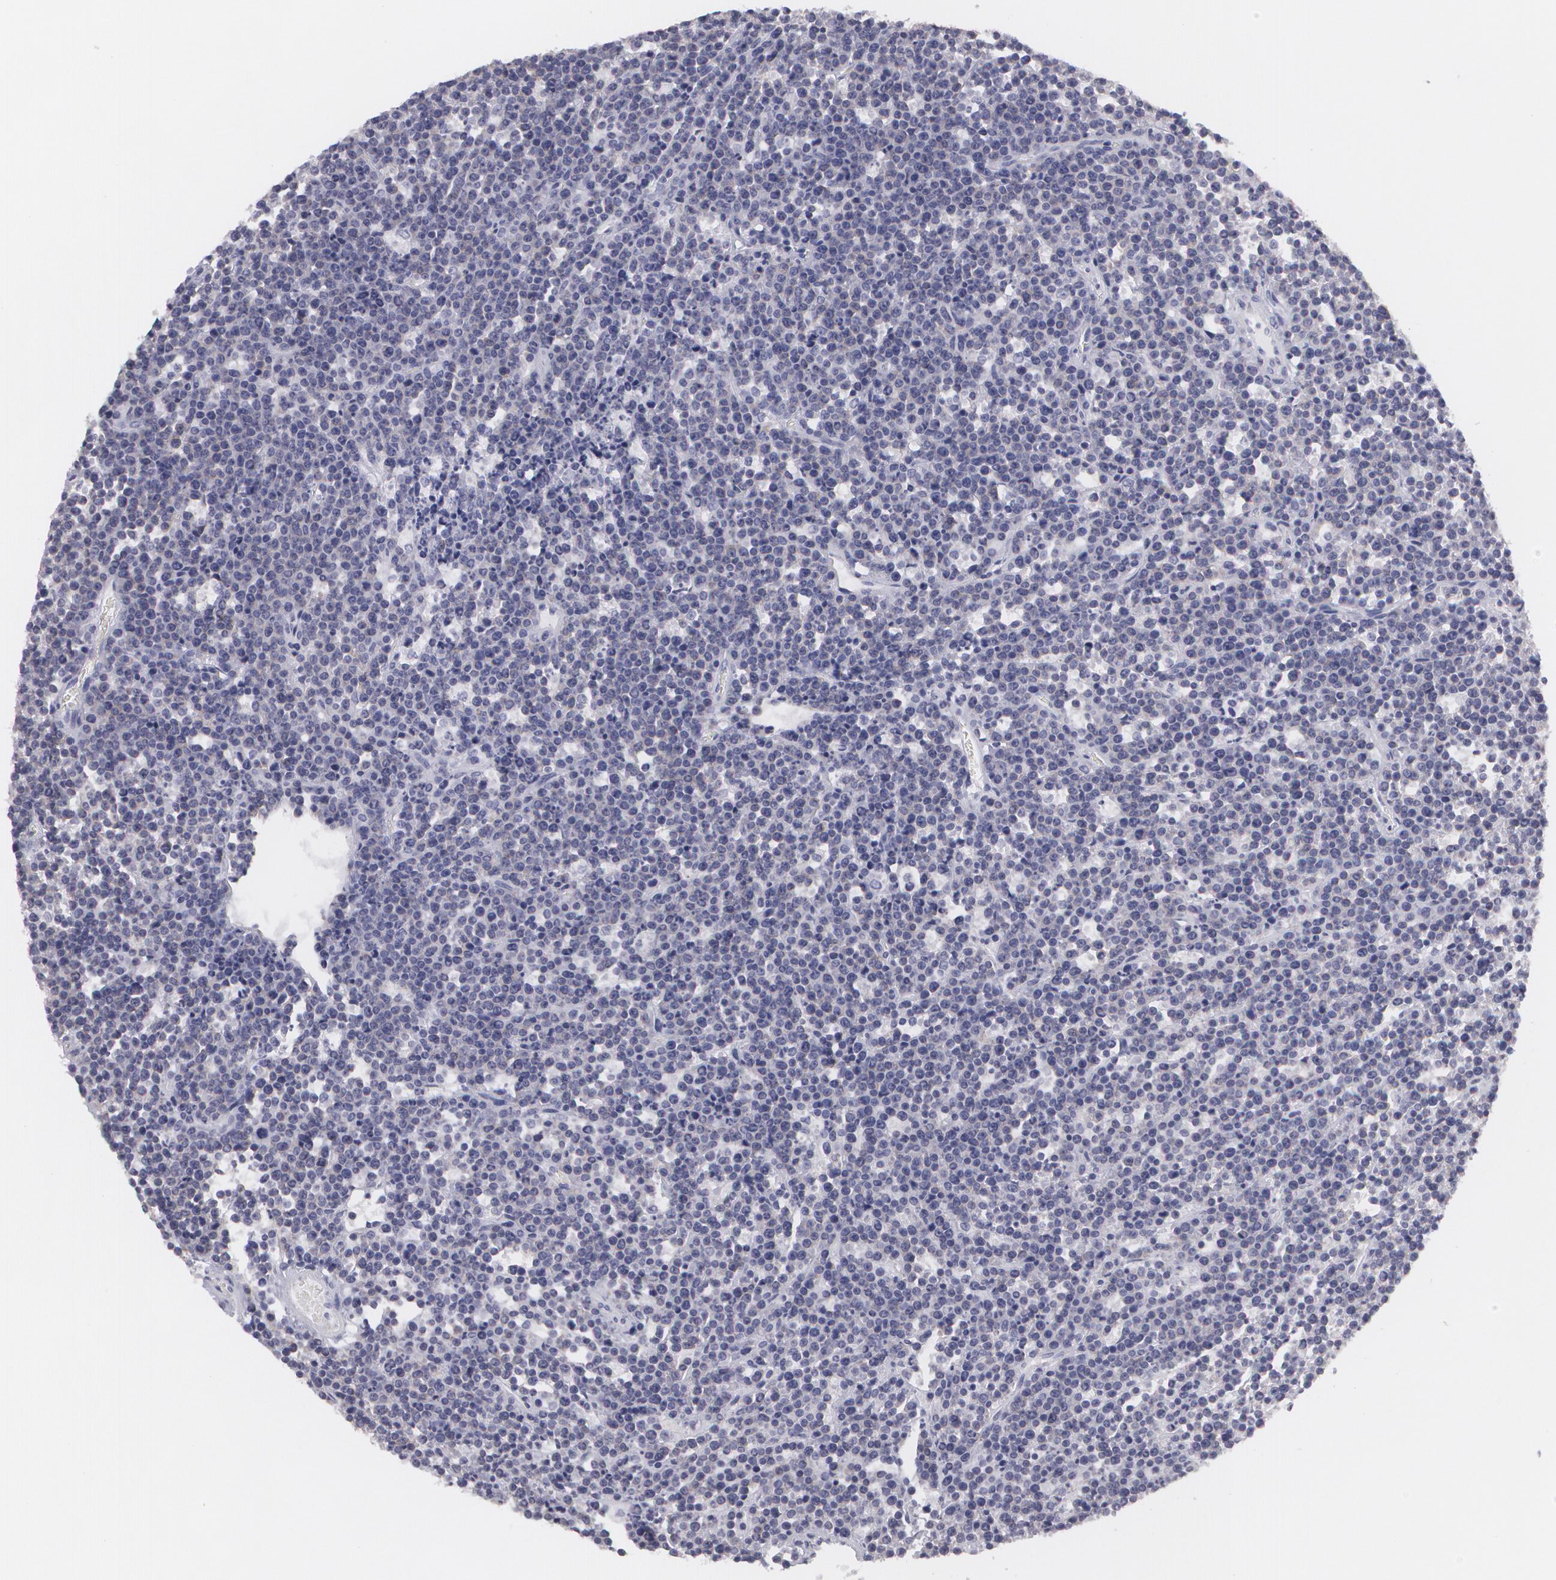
{"staining": {"intensity": "negative", "quantity": "none", "location": "none"}, "tissue": "lymphoma", "cell_type": "Tumor cells", "image_type": "cancer", "snomed": [{"axis": "morphology", "description": "Malignant lymphoma, non-Hodgkin's type, High grade"}, {"axis": "topography", "description": "Ovary"}], "caption": "A photomicrograph of human lymphoma is negative for staining in tumor cells.", "gene": "MBNL3", "patient": {"sex": "female", "age": 56}}